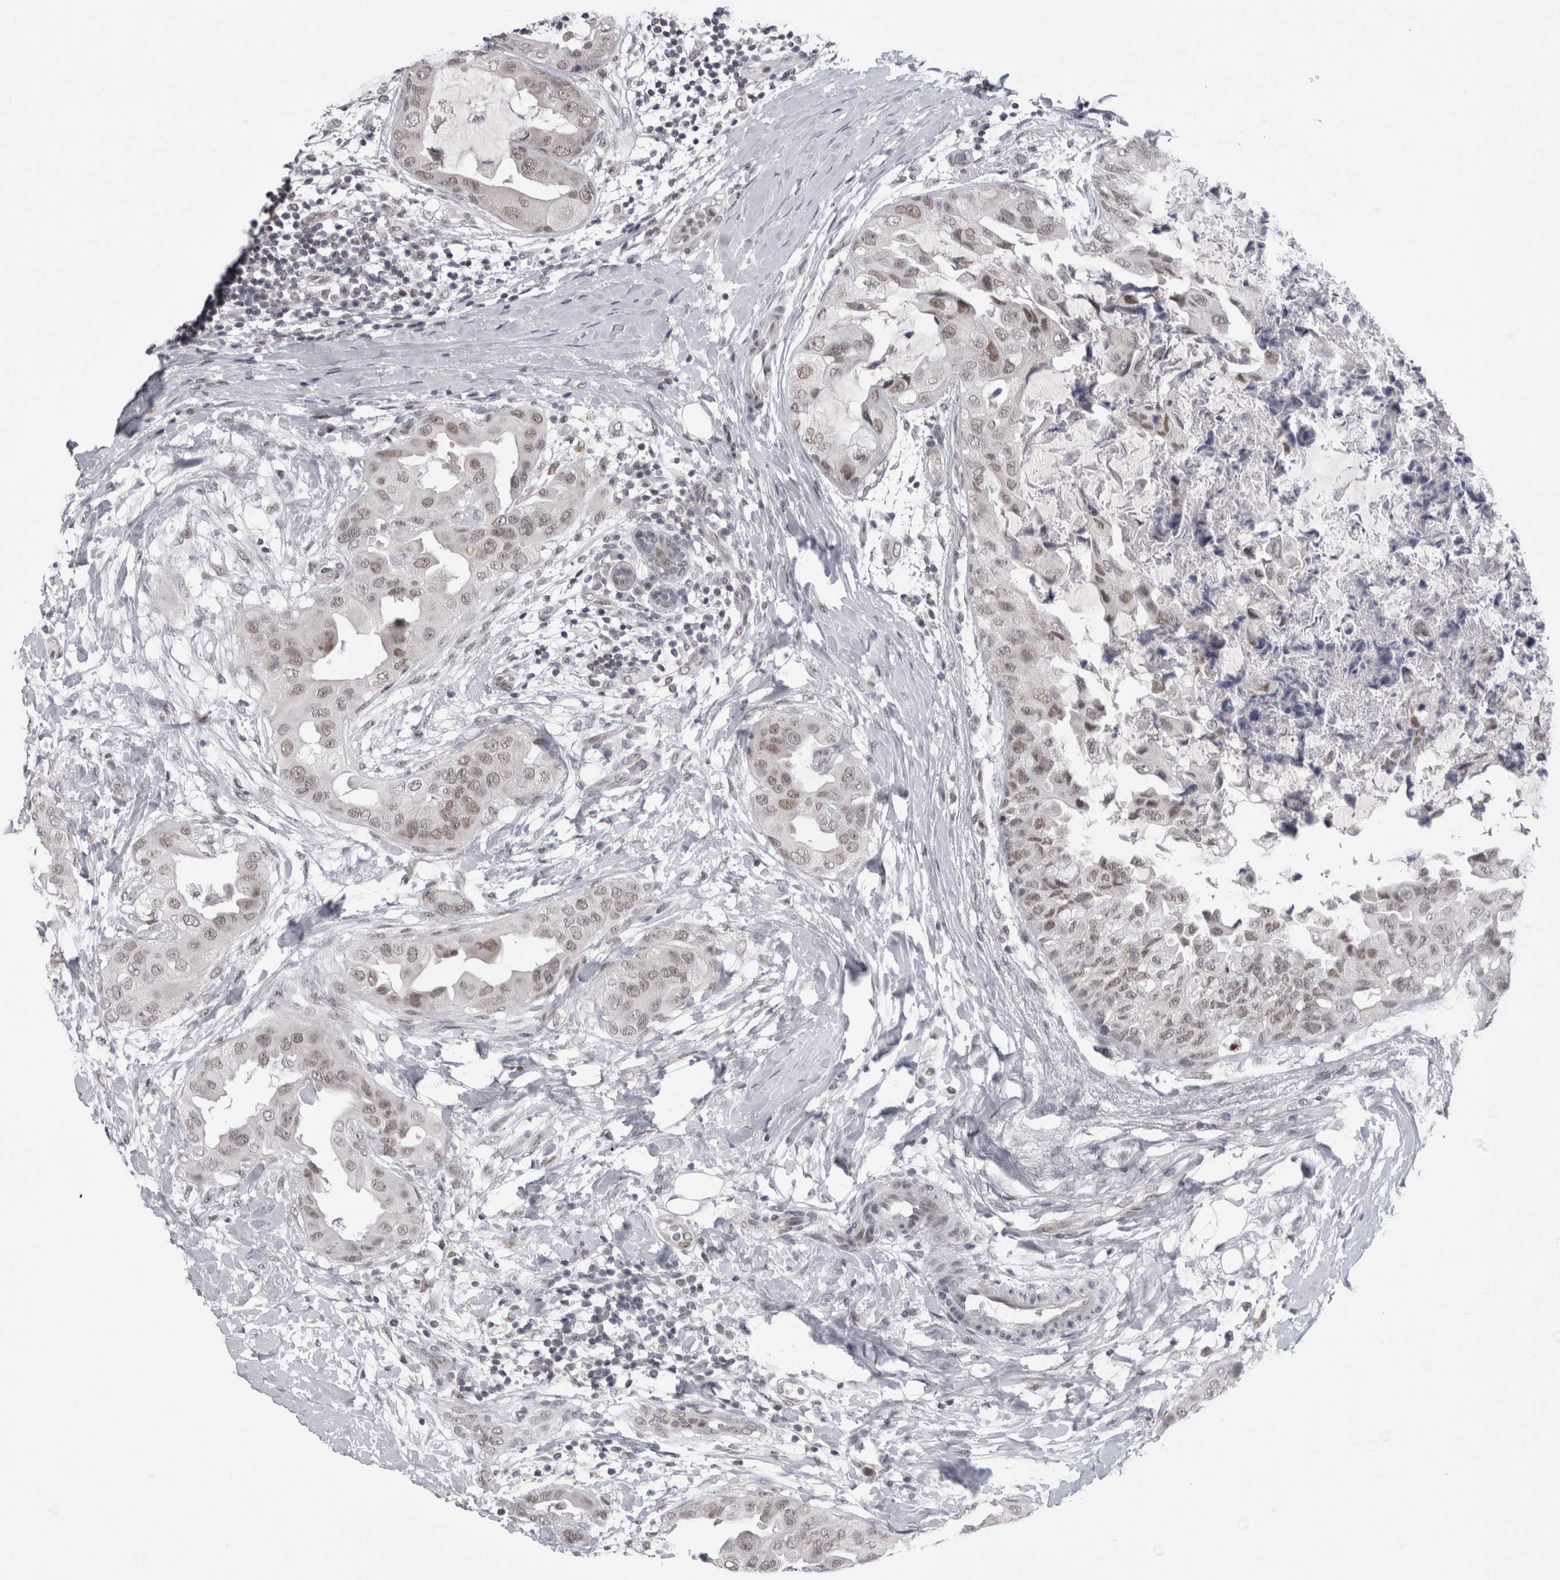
{"staining": {"intensity": "weak", "quantity": ">75%", "location": "nuclear"}, "tissue": "breast cancer", "cell_type": "Tumor cells", "image_type": "cancer", "snomed": [{"axis": "morphology", "description": "Duct carcinoma"}, {"axis": "topography", "description": "Breast"}], "caption": "Breast cancer (infiltrating ductal carcinoma) tissue displays weak nuclear positivity in about >75% of tumor cells Using DAB (3,3'-diaminobenzidine) (brown) and hematoxylin (blue) stains, captured at high magnification using brightfield microscopy.", "gene": "PSMB2", "patient": {"sex": "female", "age": 40}}